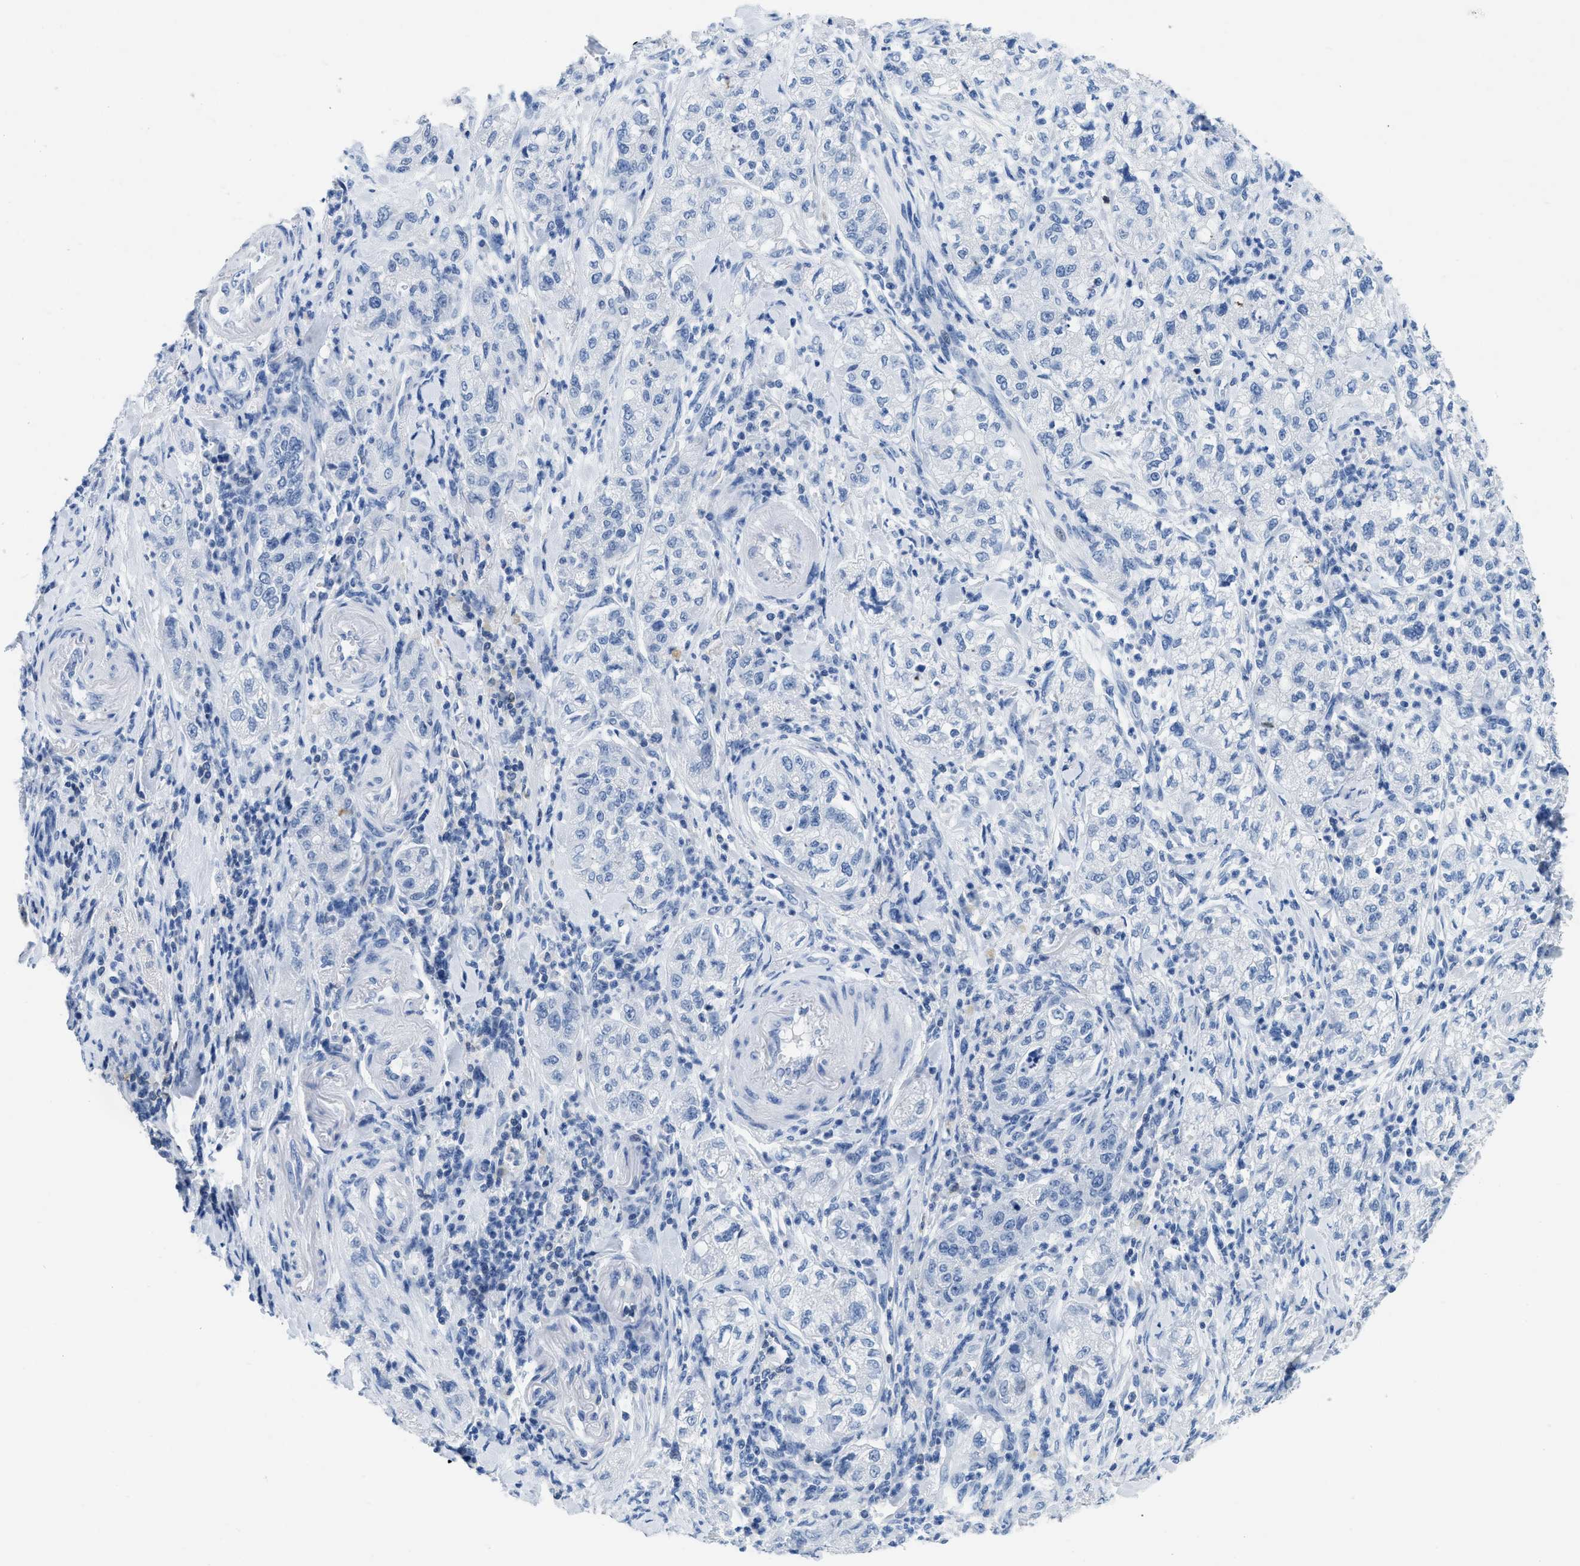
{"staining": {"intensity": "negative", "quantity": "none", "location": "none"}, "tissue": "pancreatic cancer", "cell_type": "Tumor cells", "image_type": "cancer", "snomed": [{"axis": "morphology", "description": "Adenocarcinoma, NOS"}, {"axis": "topography", "description": "Pancreas"}], "caption": "Immunohistochemistry photomicrograph of neoplastic tissue: pancreatic cancer (adenocarcinoma) stained with DAB (3,3'-diaminobenzidine) reveals no significant protein positivity in tumor cells.", "gene": "NFATC2", "patient": {"sex": "female", "age": 78}}